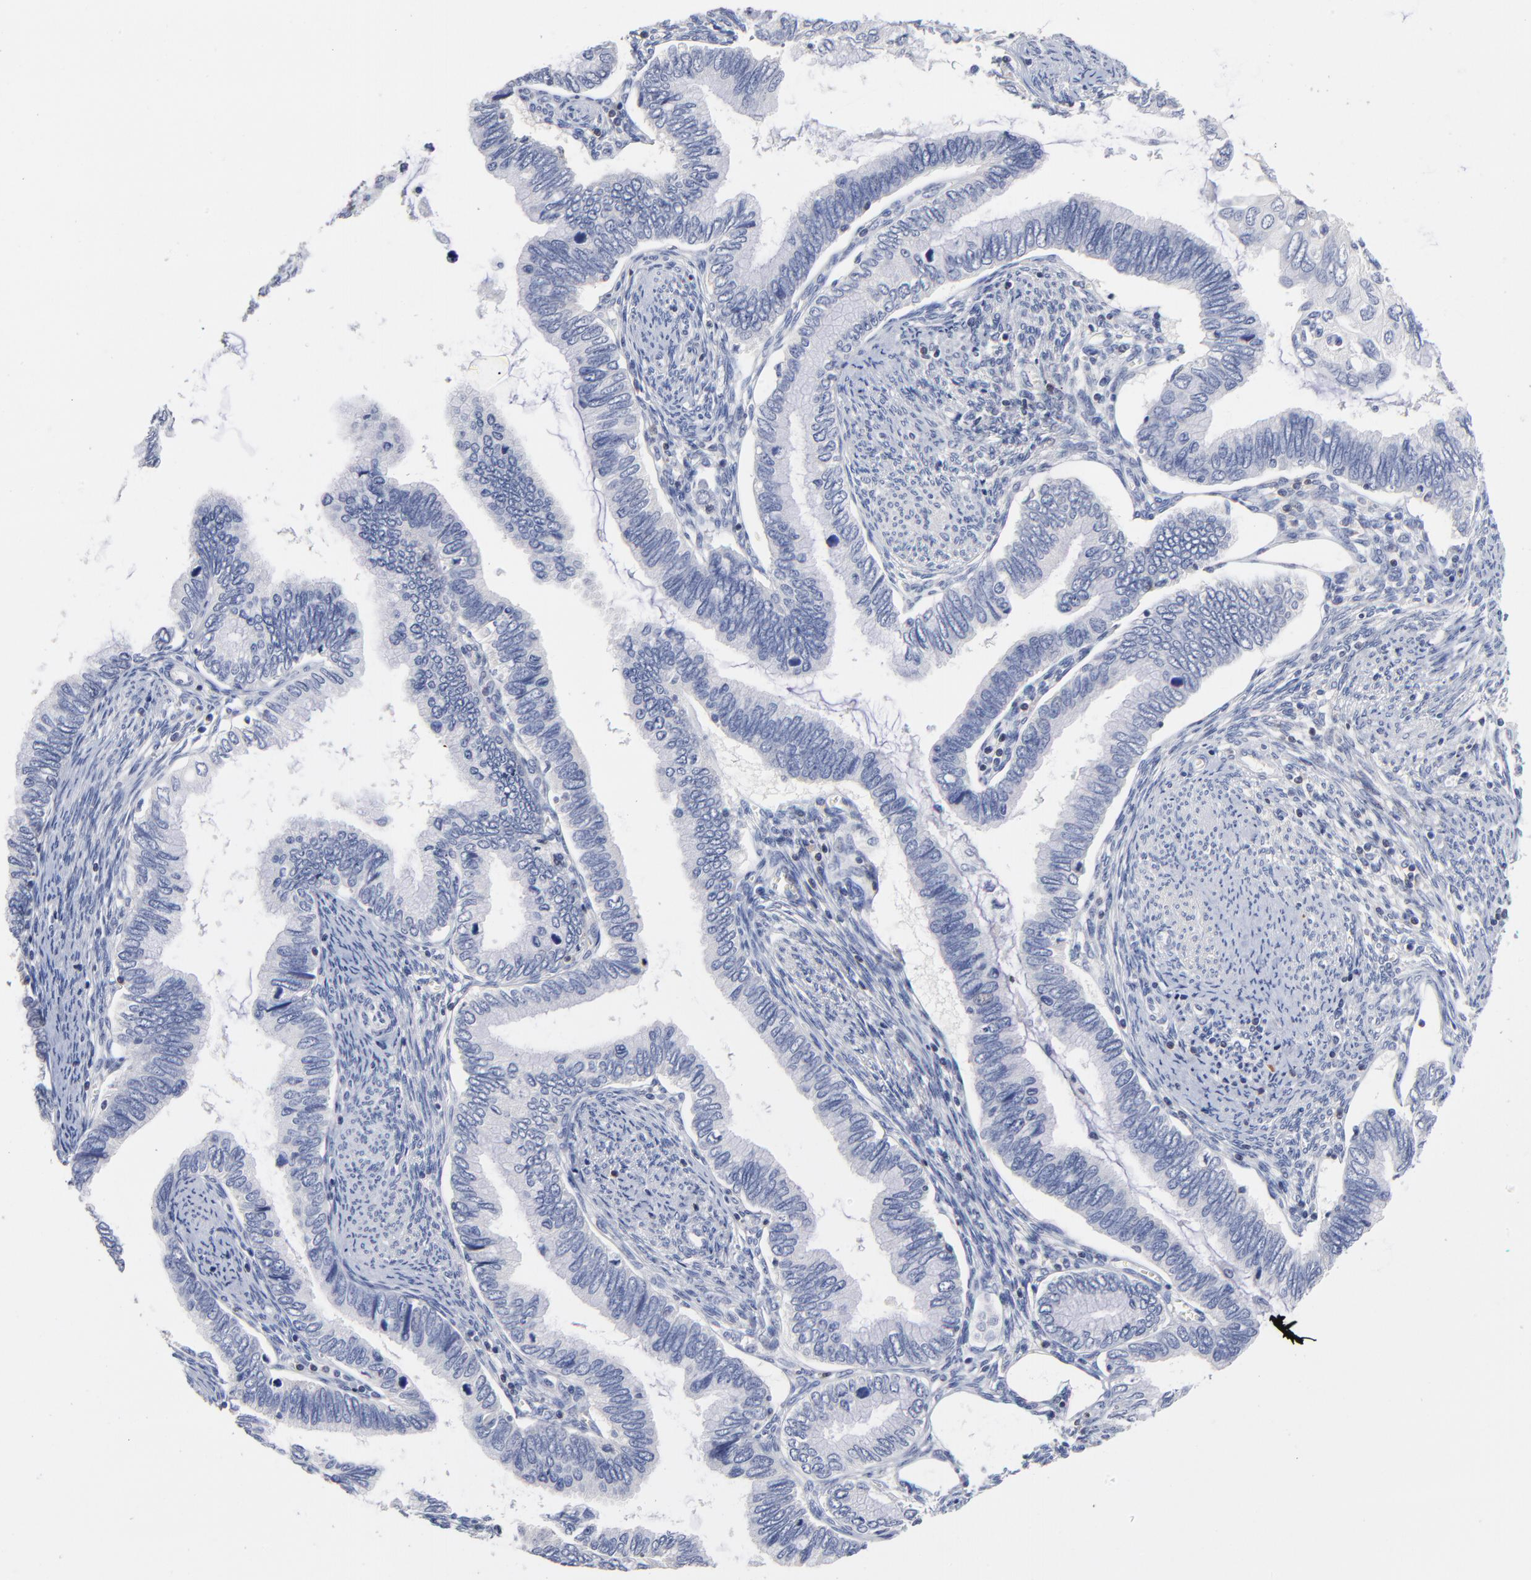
{"staining": {"intensity": "negative", "quantity": "none", "location": "none"}, "tissue": "cervical cancer", "cell_type": "Tumor cells", "image_type": "cancer", "snomed": [{"axis": "morphology", "description": "Adenocarcinoma, NOS"}, {"axis": "topography", "description": "Cervix"}], "caption": "Tumor cells are negative for brown protein staining in cervical cancer (adenocarcinoma).", "gene": "TRAT1", "patient": {"sex": "female", "age": 49}}